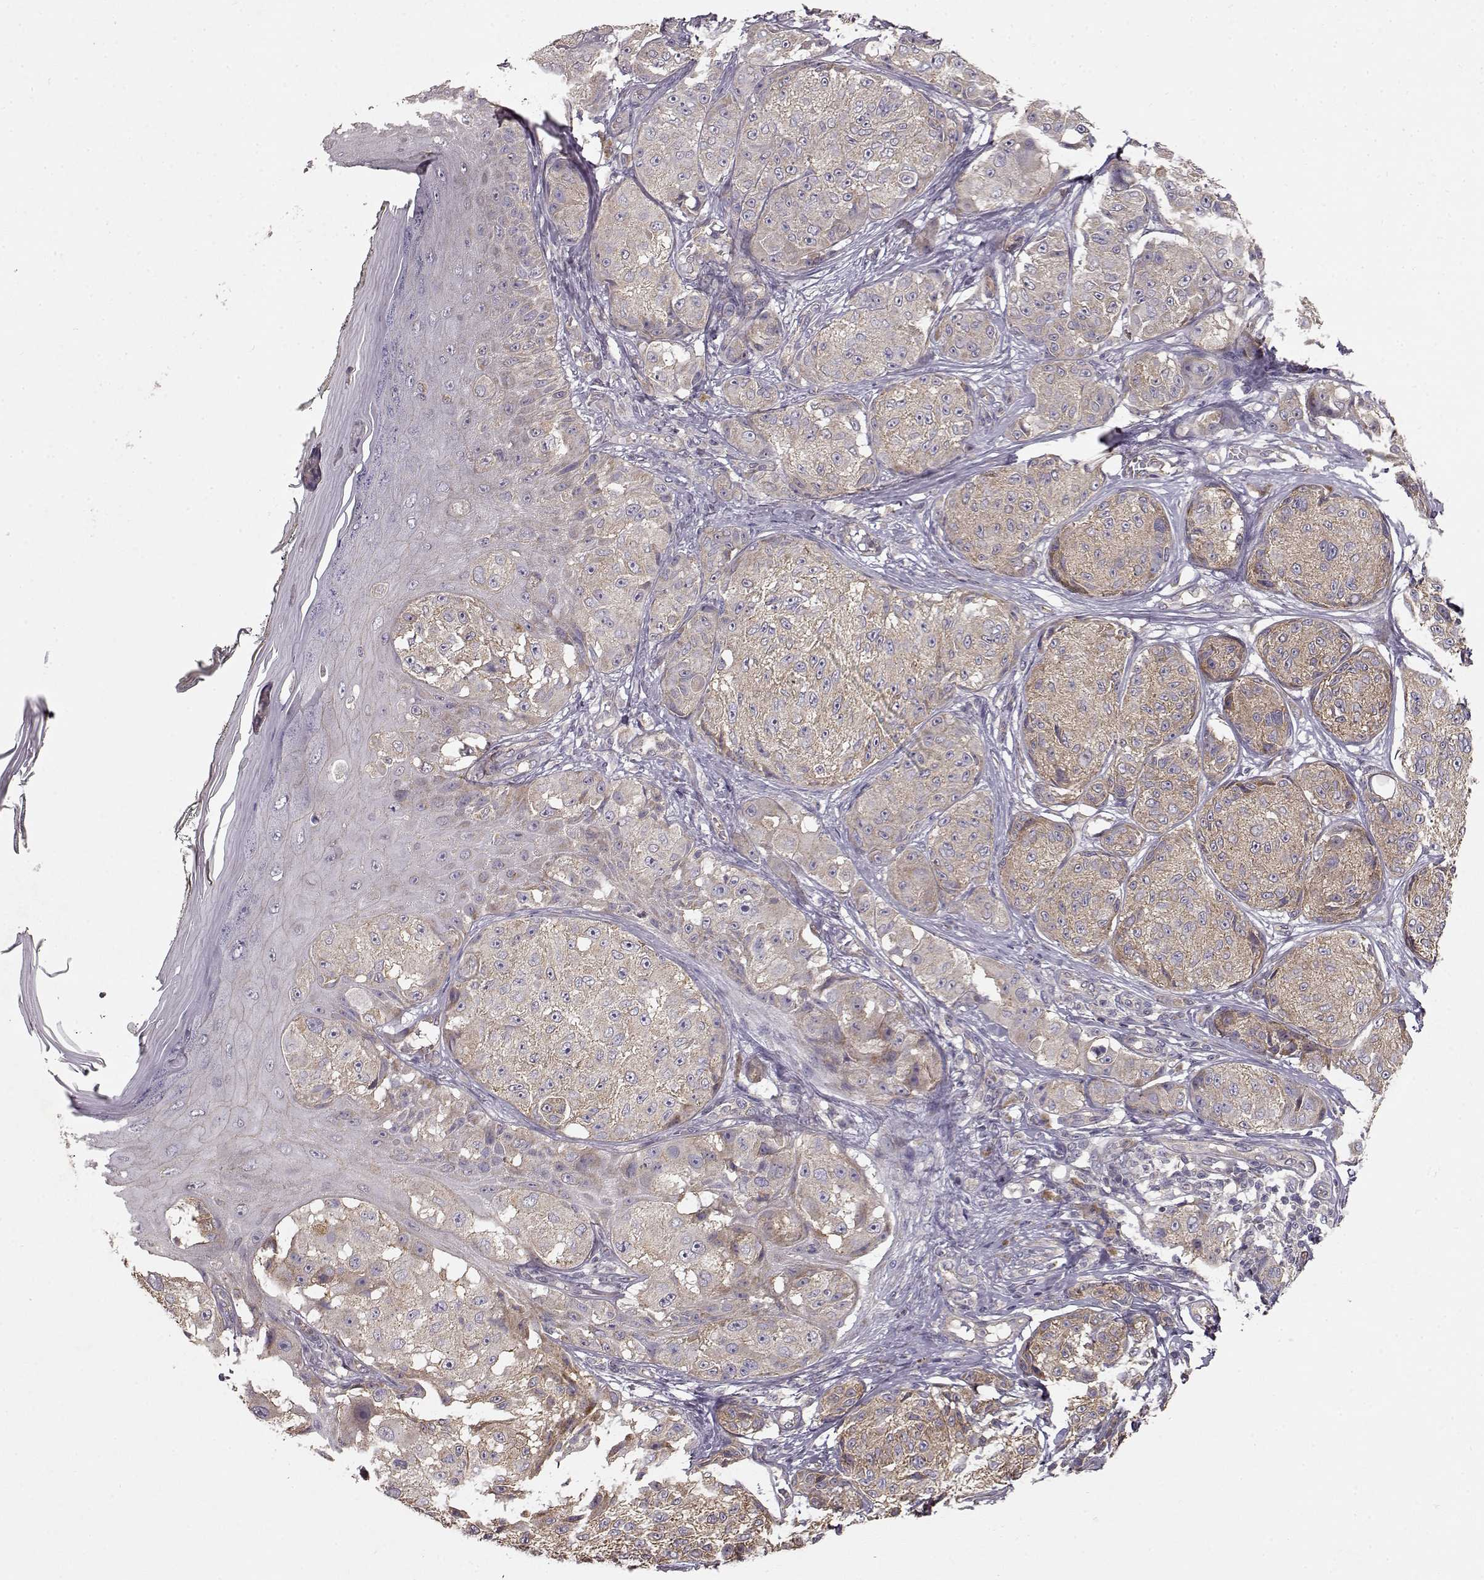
{"staining": {"intensity": "weak", "quantity": ">75%", "location": "cytoplasmic/membranous"}, "tissue": "melanoma", "cell_type": "Tumor cells", "image_type": "cancer", "snomed": [{"axis": "morphology", "description": "Malignant melanoma, NOS"}, {"axis": "topography", "description": "Skin"}], "caption": "Immunohistochemical staining of human melanoma reveals low levels of weak cytoplasmic/membranous expression in approximately >75% of tumor cells.", "gene": "ERBB3", "patient": {"sex": "male", "age": 61}}